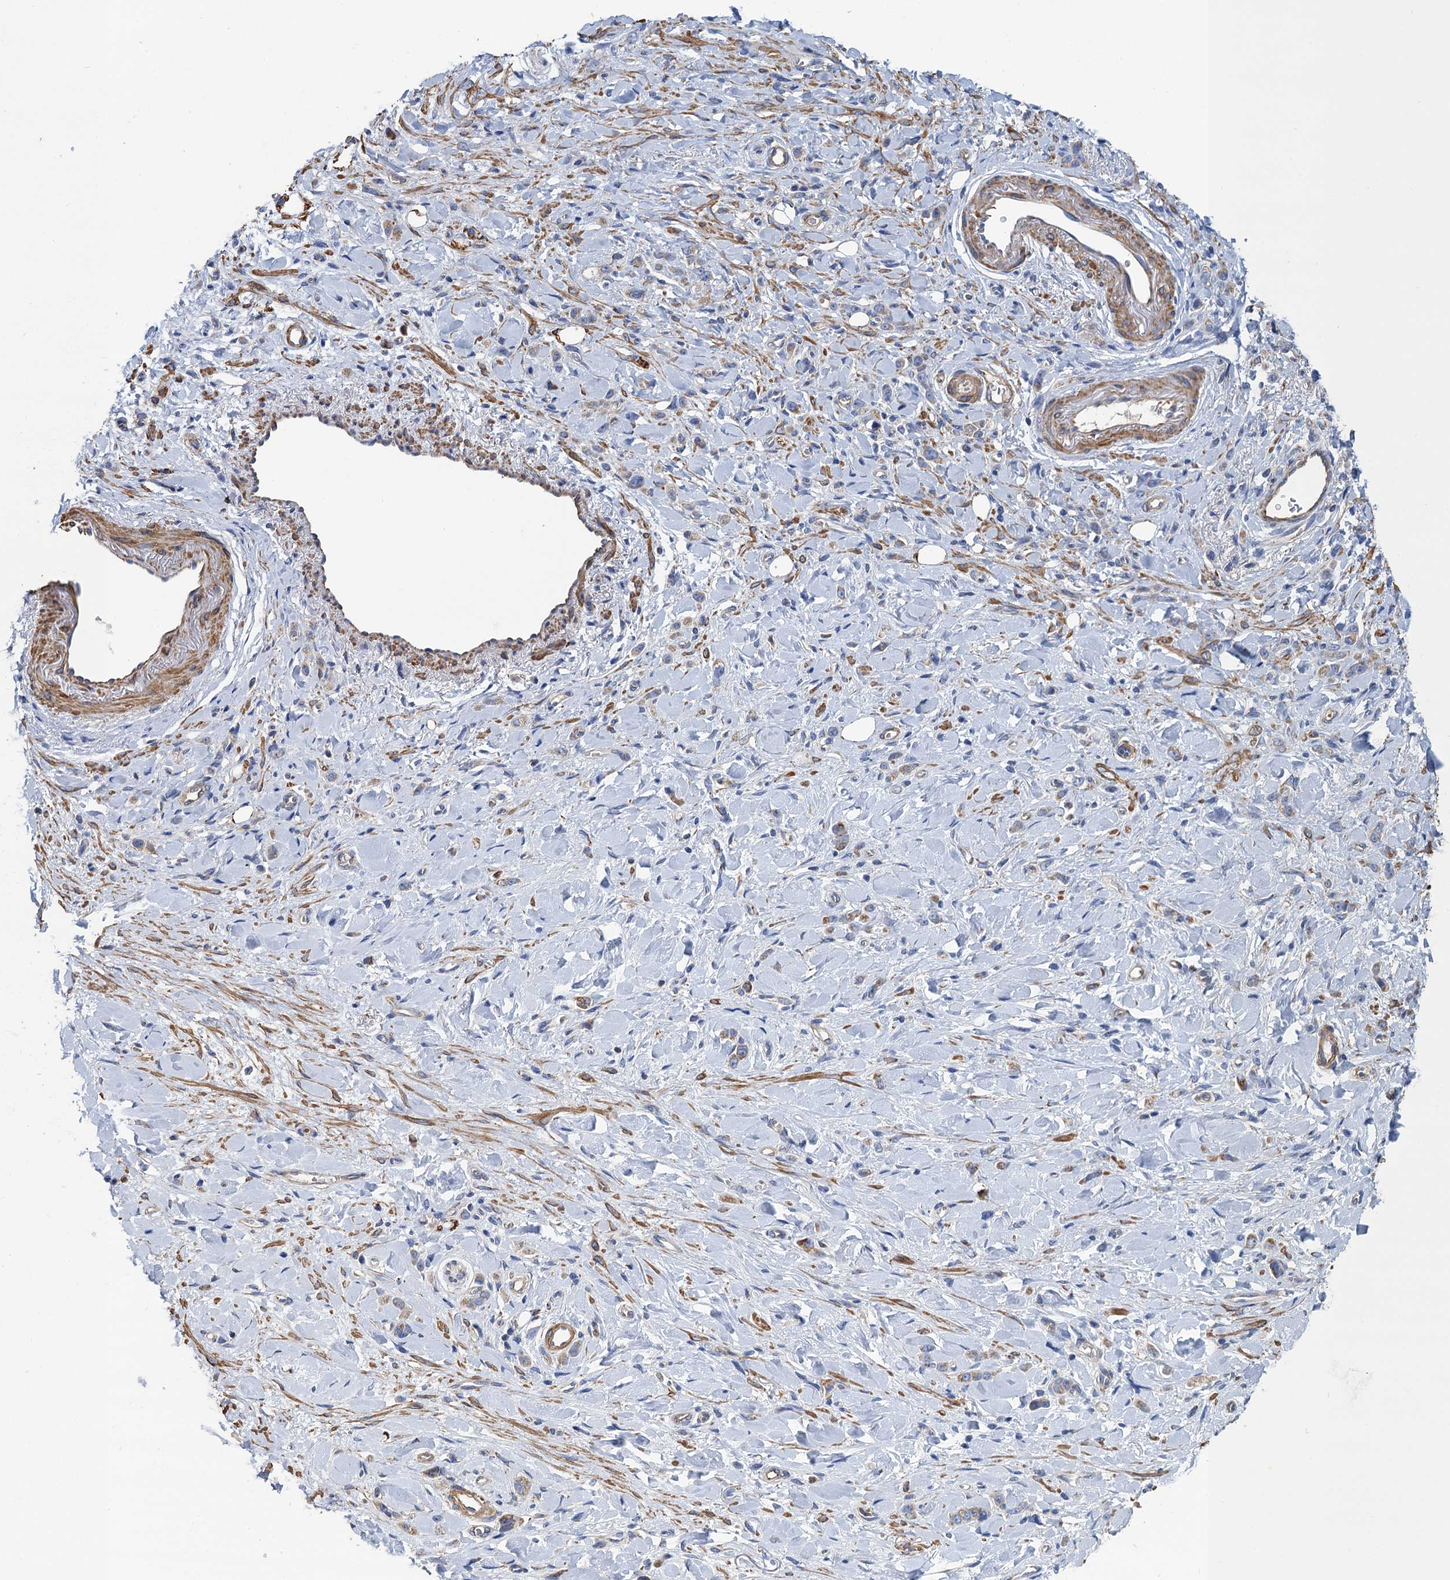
{"staining": {"intensity": "moderate", "quantity": "25%-75%", "location": "cytoplasmic/membranous"}, "tissue": "stomach cancer", "cell_type": "Tumor cells", "image_type": "cancer", "snomed": [{"axis": "morphology", "description": "Normal tissue, NOS"}, {"axis": "morphology", "description": "Adenocarcinoma, NOS"}, {"axis": "topography", "description": "Stomach"}], "caption": "The immunohistochemical stain shows moderate cytoplasmic/membranous positivity in tumor cells of stomach cancer tissue. (brown staining indicates protein expression, while blue staining denotes nuclei).", "gene": "GCSH", "patient": {"sex": "male", "age": 82}}